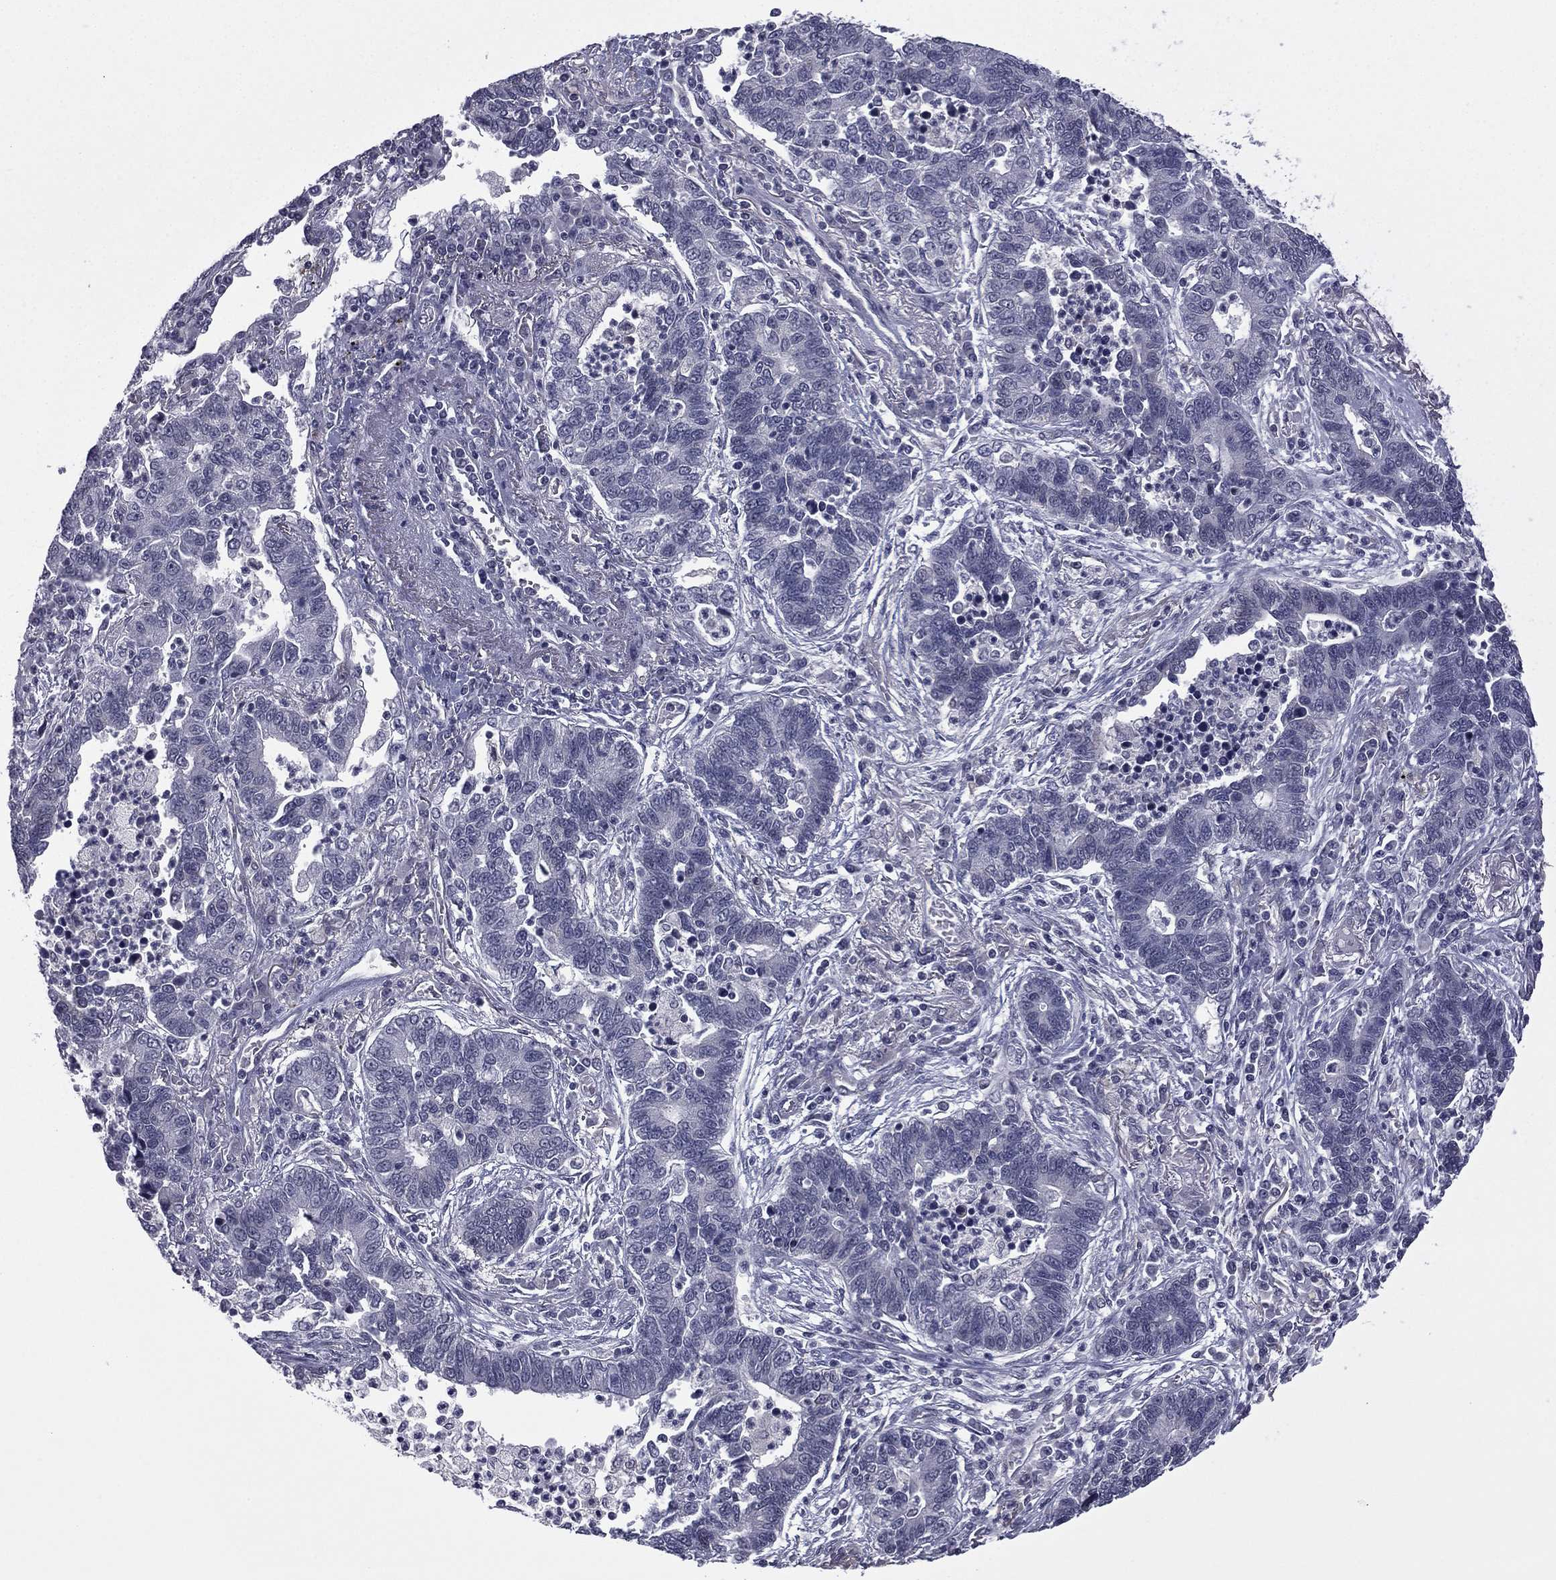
{"staining": {"intensity": "negative", "quantity": "none", "location": "none"}, "tissue": "lung cancer", "cell_type": "Tumor cells", "image_type": "cancer", "snomed": [{"axis": "morphology", "description": "Adenocarcinoma, NOS"}, {"axis": "topography", "description": "Lung"}], "caption": "Histopathology image shows no significant protein staining in tumor cells of lung adenocarcinoma.", "gene": "ACTRT2", "patient": {"sex": "female", "age": 57}}